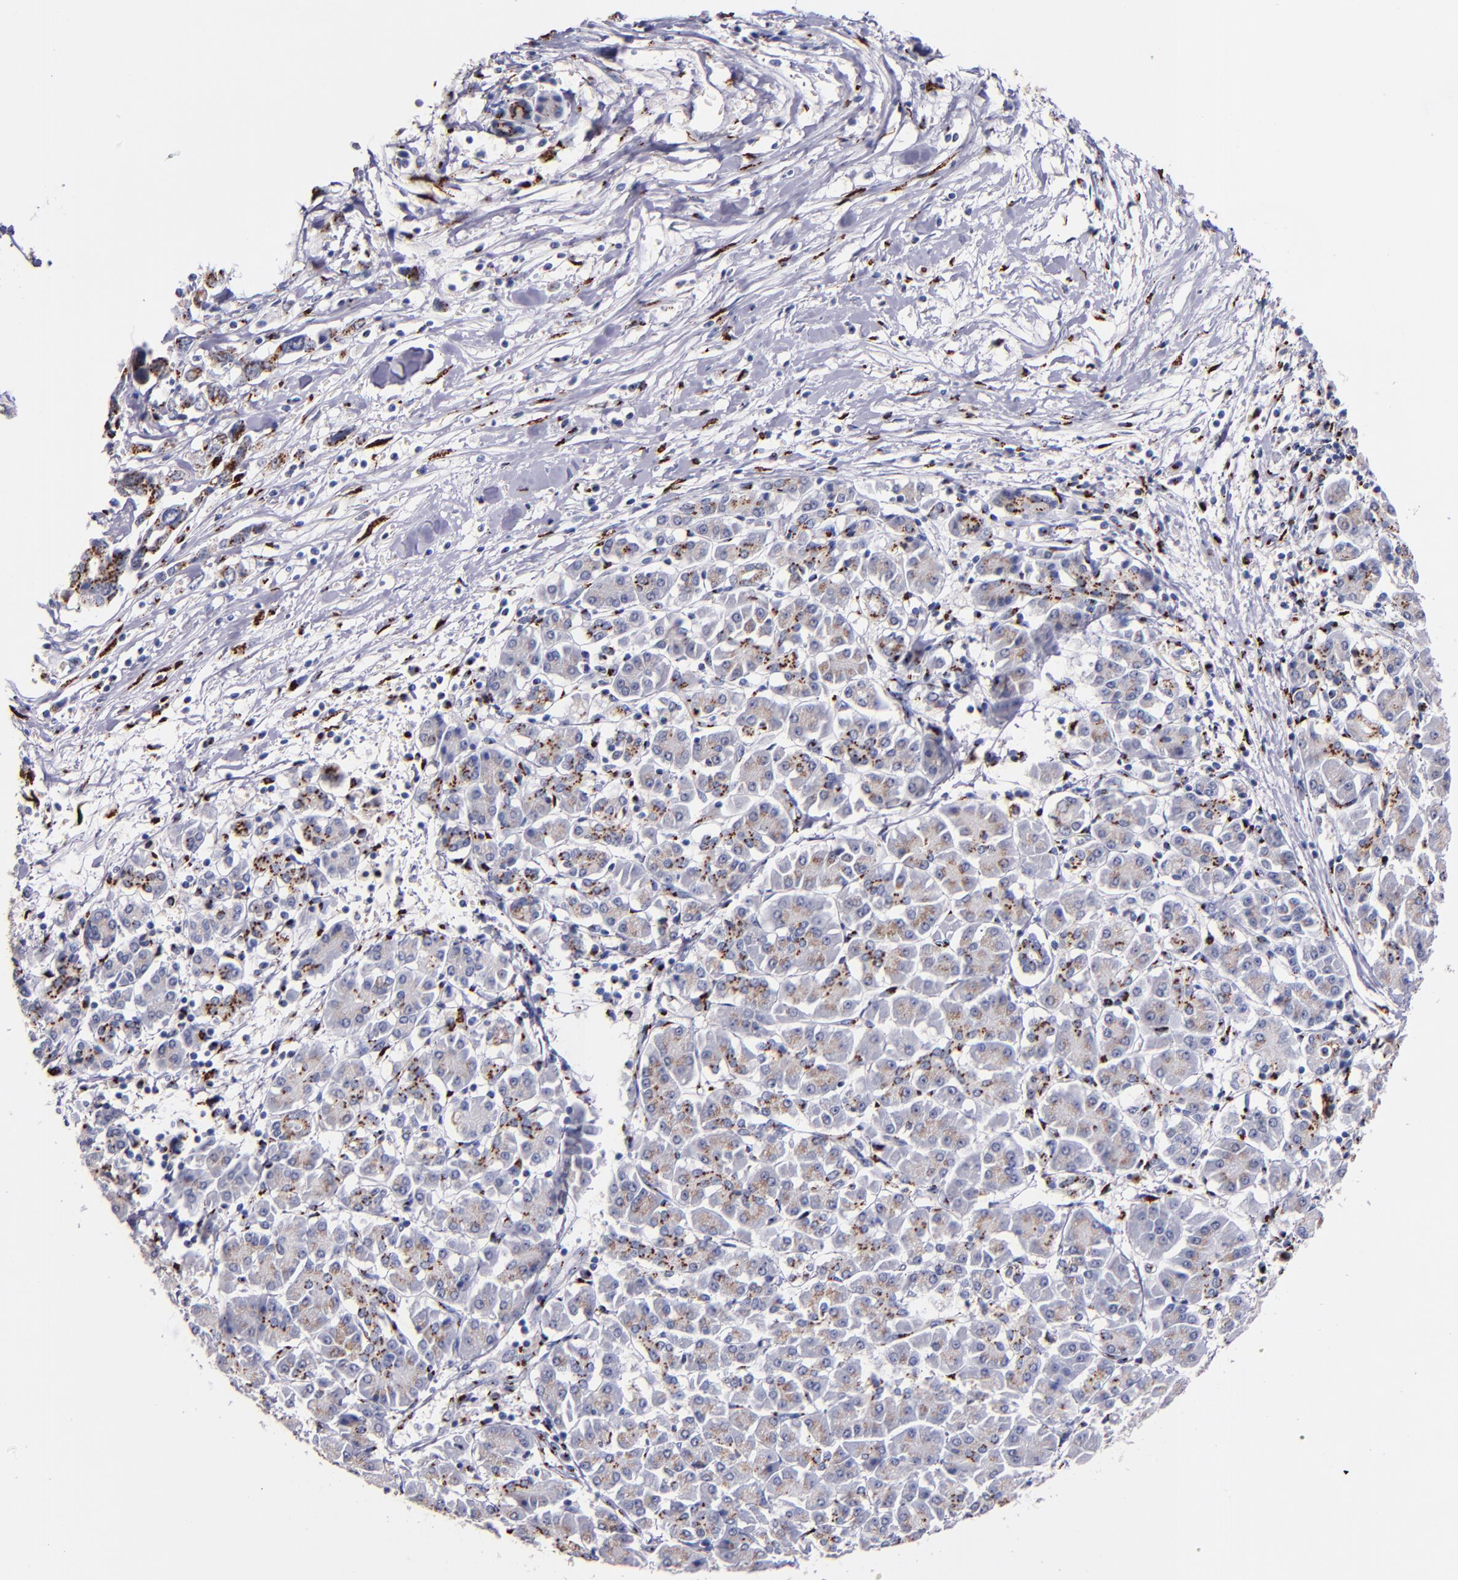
{"staining": {"intensity": "moderate", "quantity": ">75%", "location": "cytoplasmic/membranous"}, "tissue": "pancreatic cancer", "cell_type": "Tumor cells", "image_type": "cancer", "snomed": [{"axis": "morphology", "description": "Adenocarcinoma, NOS"}, {"axis": "topography", "description": "Pancreas"}], "caption": "Protein staining shows moderate cytoplasmic/membranous expression in approximately >75% of tumor cells in pancreatic cancer (adenocarcinoma).", "gene": "GOLIM4", "patient": {"sex": "female", "age": 57}}